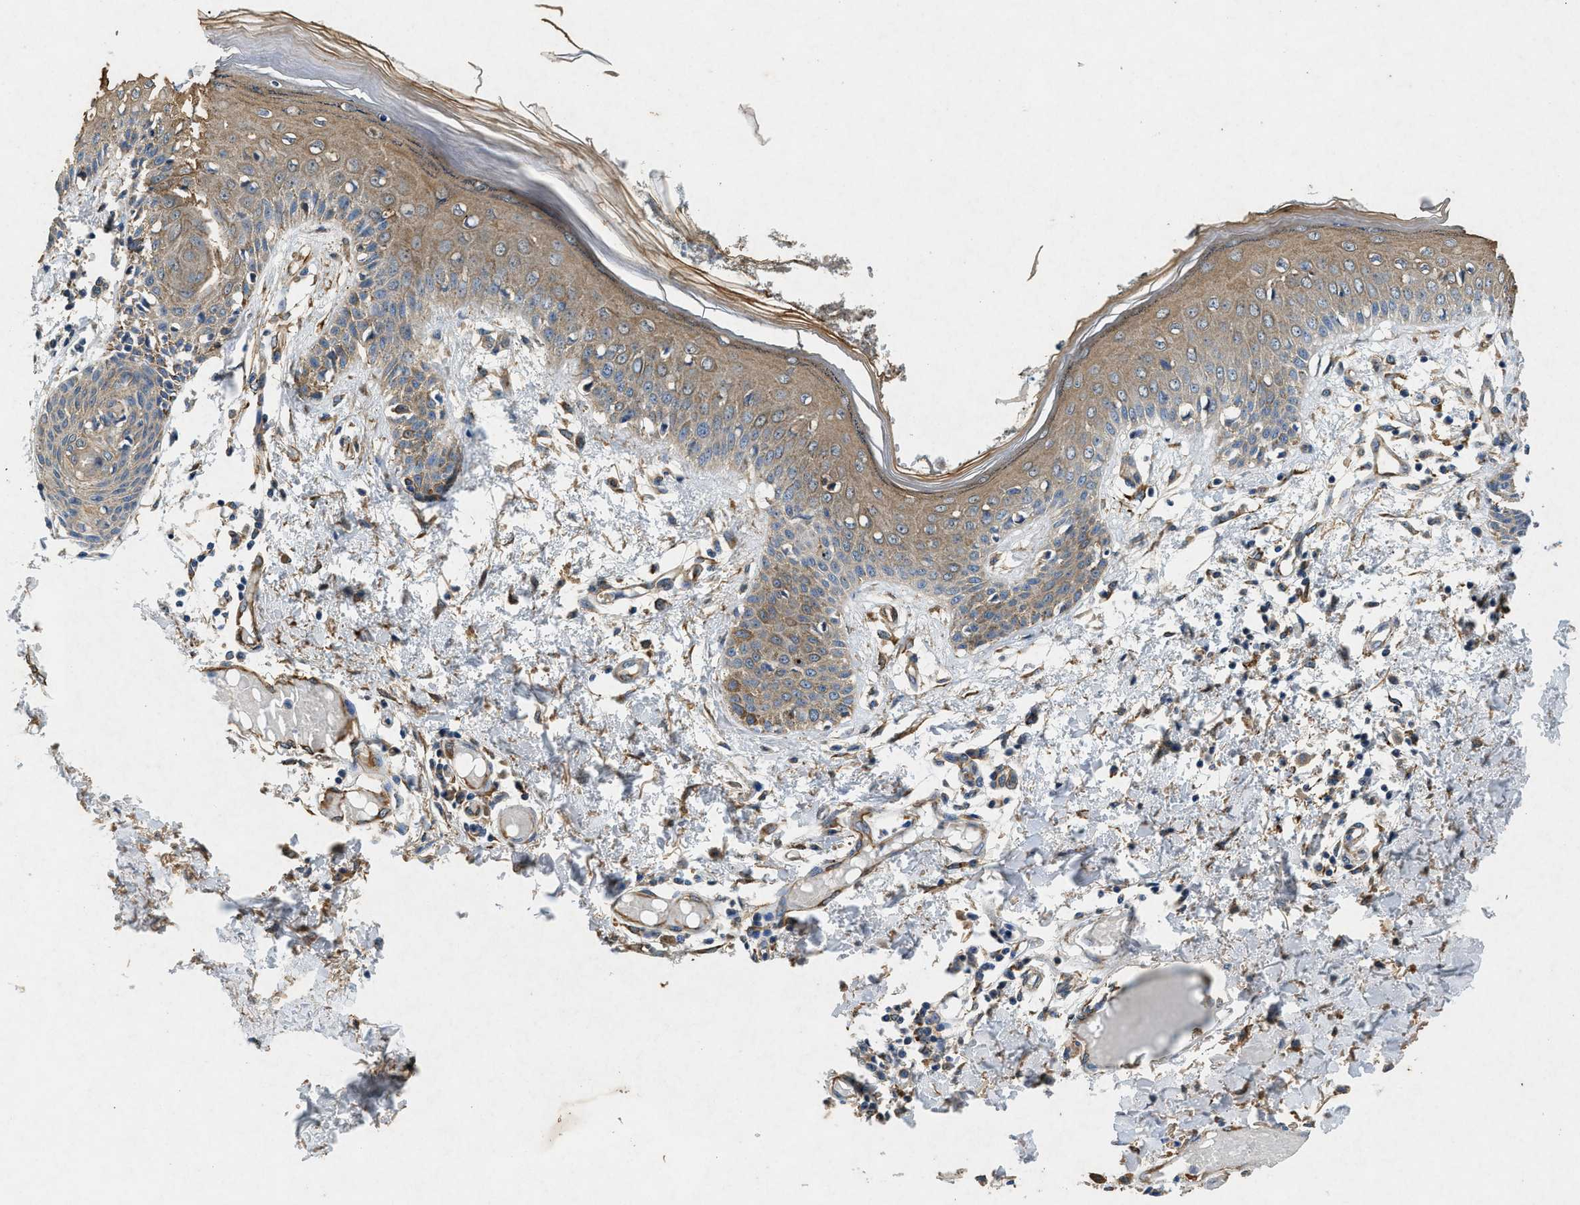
{"staining": {"intensity": "moderate", "quantity": ">75%", "location": "cytoplasmic/membranous"}, "tissue": "skin", "cell_type": "Fibroblasts", "image_type": "normal", "snomed": [{"axis": "morphology", "description": "Normal tissue, NOS"}, {"axis": "topography", "description": "Skin"}], "caption": "Immunohistochemical staining of normal skin exhibits moderate cytoplasmic/membranous protein expression in about >75% of fibroblasts. The staining is performed using DAB brown chromogen to label protein expression. The nuclei are counter-stained blue using hematoxylin.", "gene": "CDK15", "patient": {"sex": "male", "age": 53}}